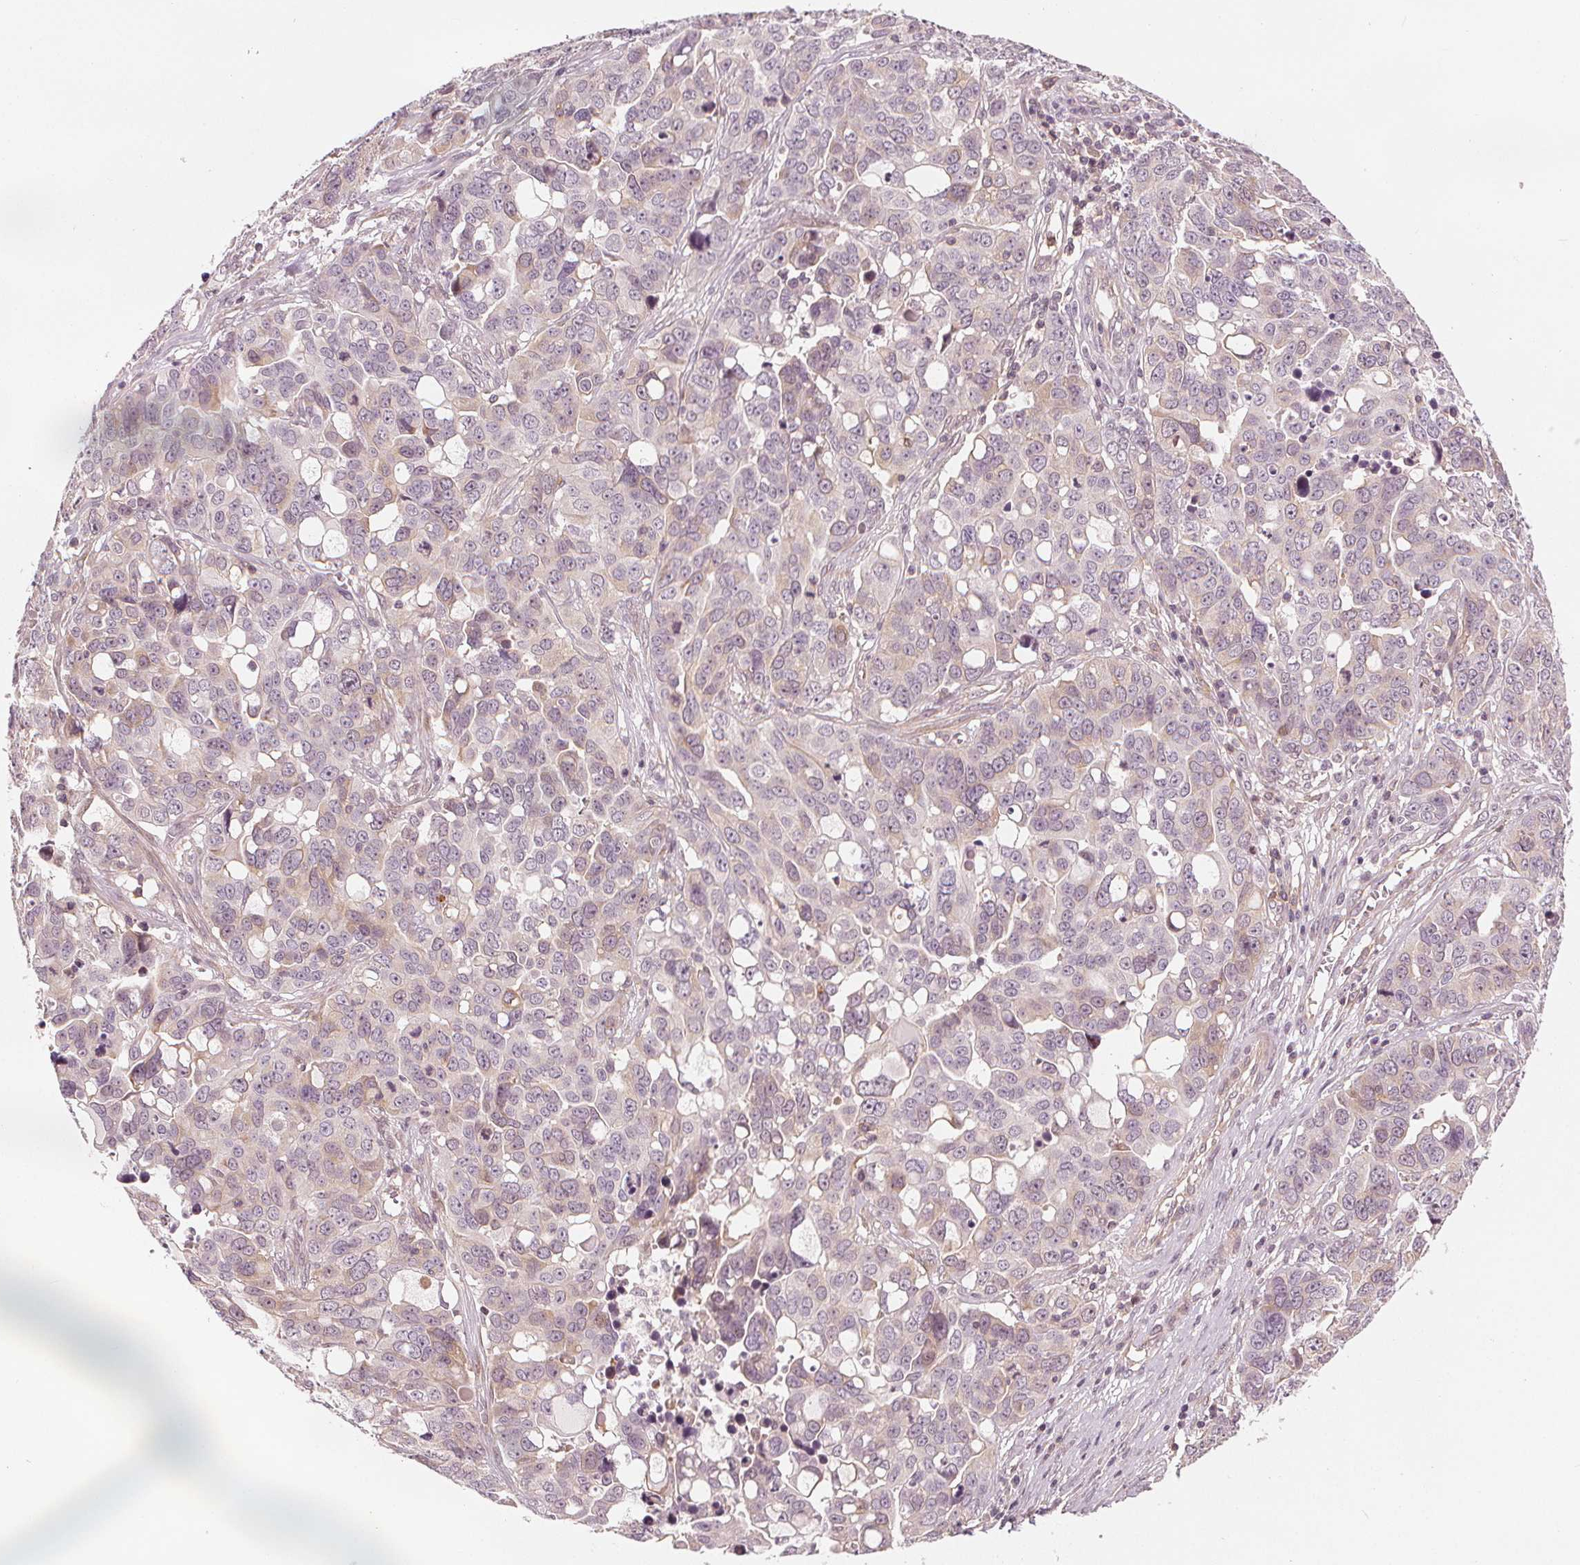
{"staining": {"intensity": "negative", "quantity": "none", "location": "none"}, "tissue": "ovarian cancer", "cell_type": "Tumor cells", "image_type": "cancer", "snomed": [{"axis": "morphology", "description": "Carcinoma, endometroid"}, {"axis": "topography", "description": "Ovary"}], "caption": "Immunohistochemistry image of endometroid carcinoma (ovarian) stained for a protein (brown), which exhibits no expression in tumor cells.", "gene": "SLC34A1", "patient": {"sex": "female", "age": 78}}